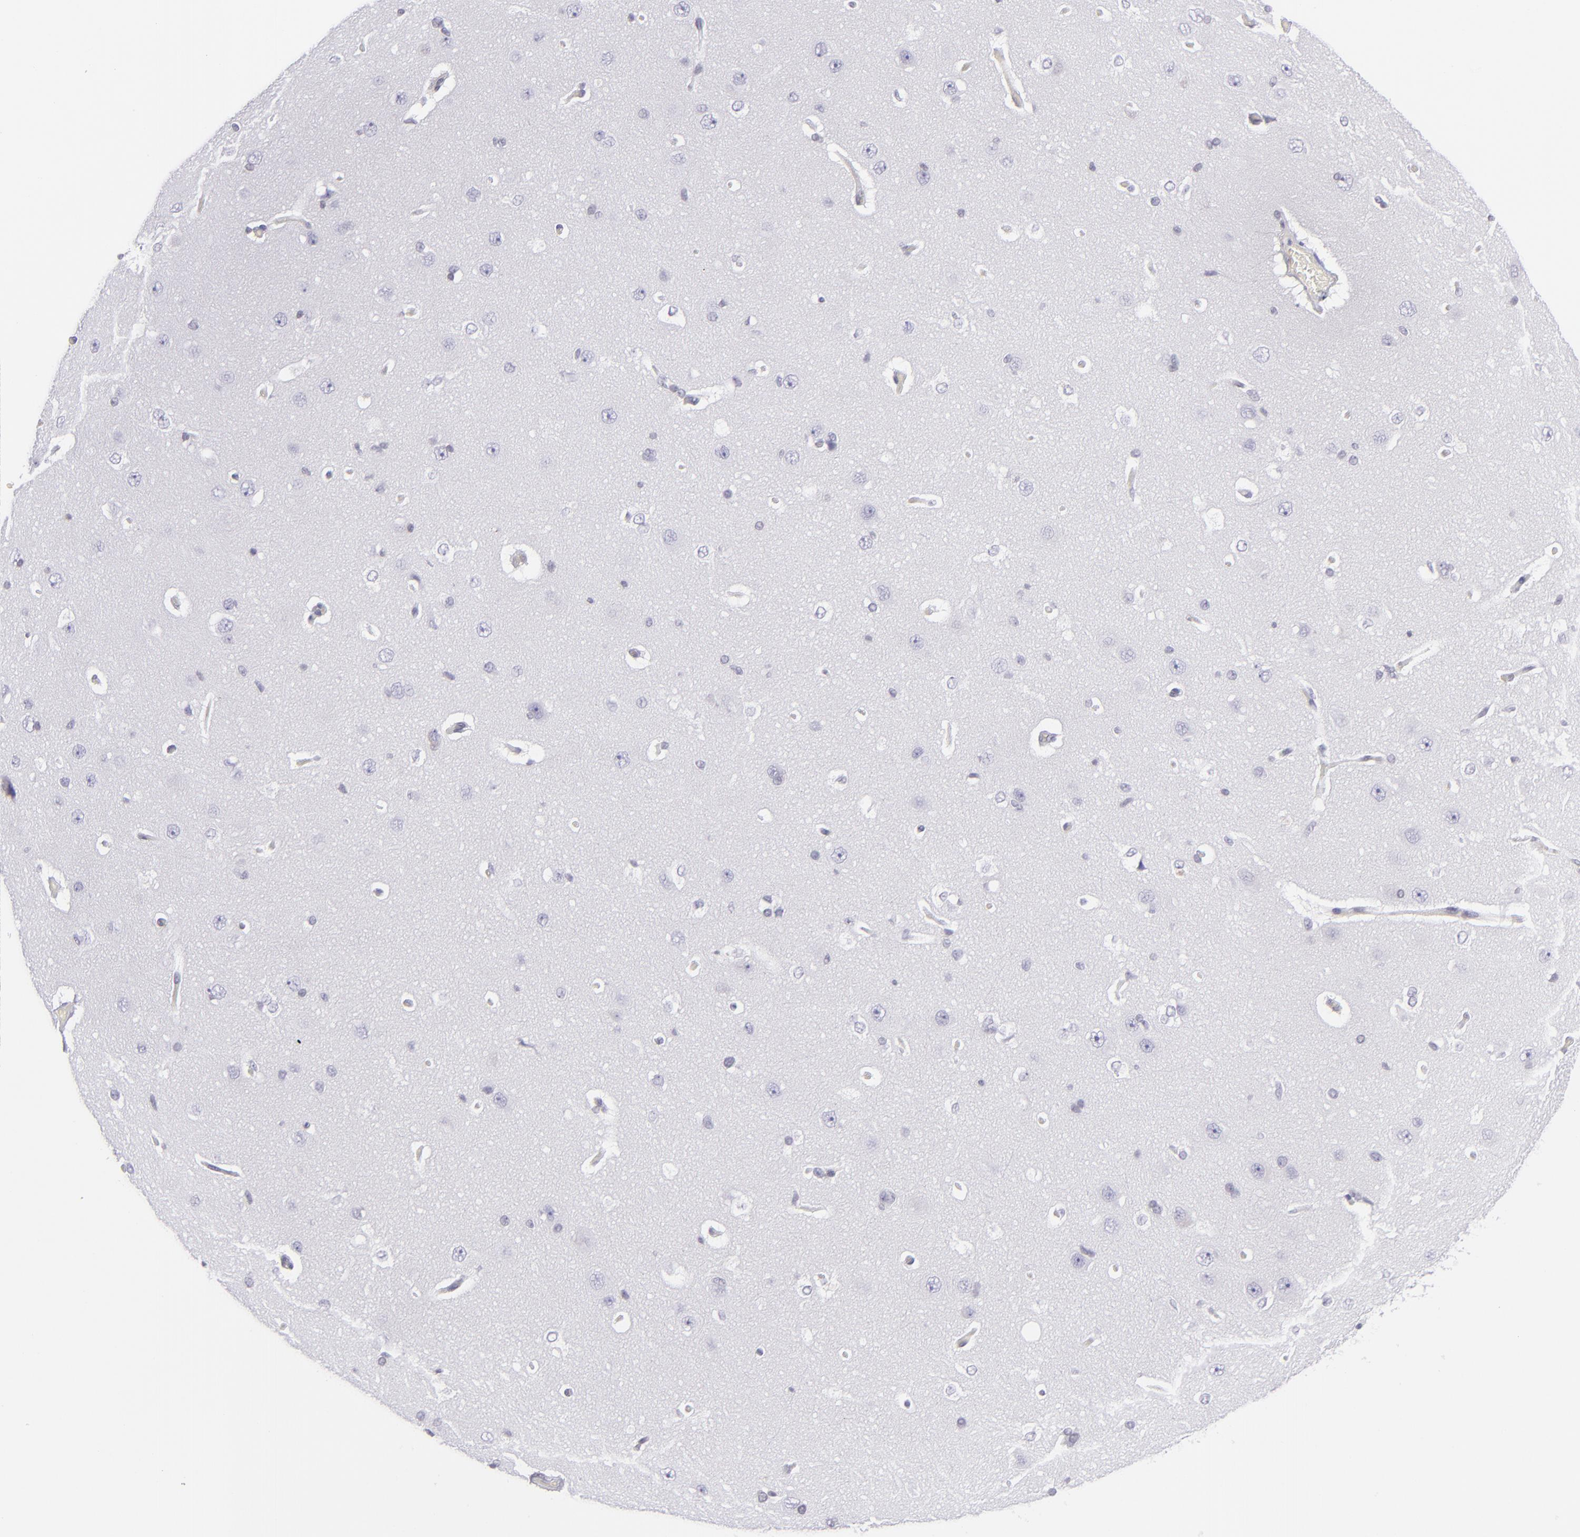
{"staining": {"intensity": "negative", "quantity": "none", "location": "none"}, "tissue": "cerebral cortex", "cell_type": "Endothelial cells", "image_type": "normal", "snomed": [{"axis": "morphology", "description": "Normal tissue, NOS"}, {"axis": "topography", "description": "Cerebral cortex"}], "caption": "DAB (3,3'-diaminobenzidine) immunohistochemical staining of unremarkable human cerebral cortex exhibits no significant positivity in endothelial cells.", "gene": "THBD", "patient": {"sex": "female", "age": 45}}